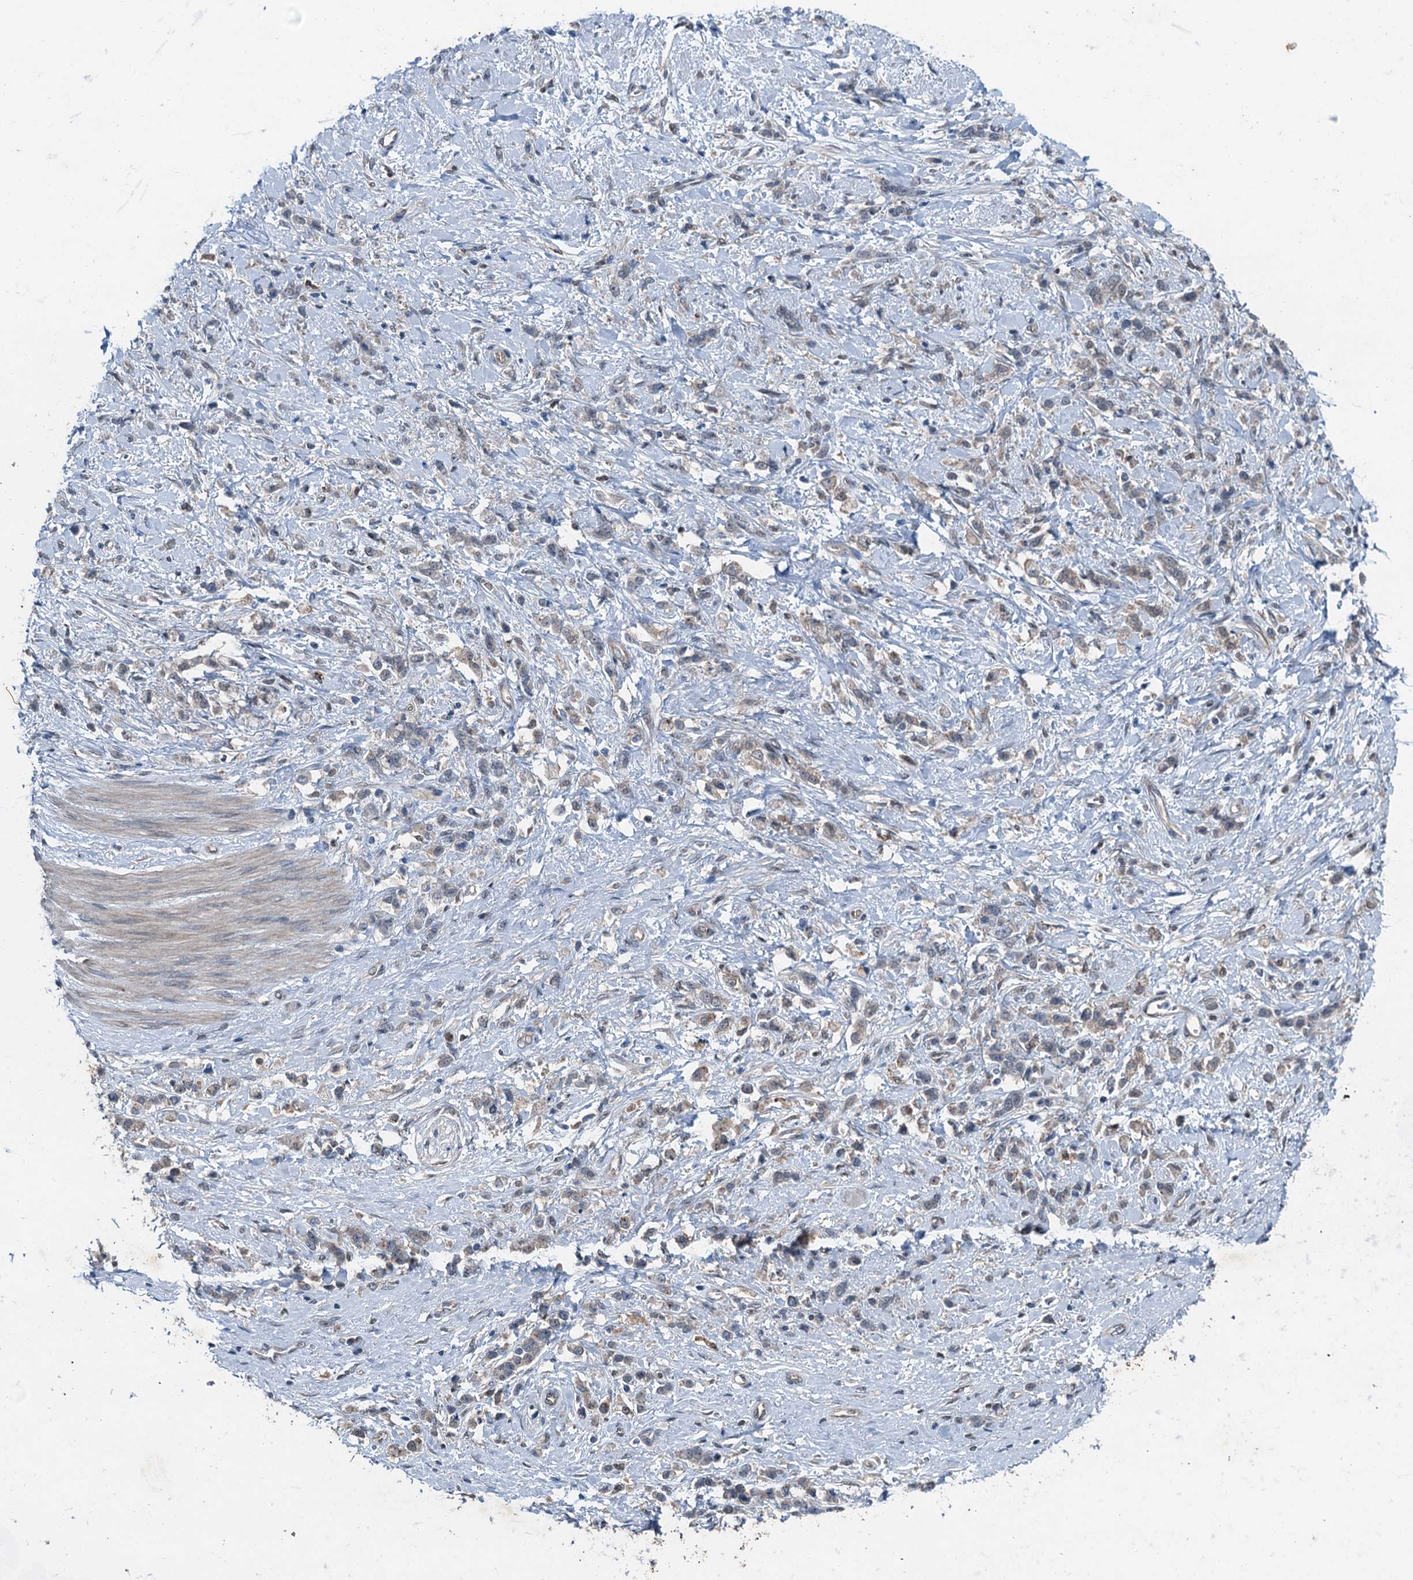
{"staining": {"intensity": "weak", "quantity": "<25%", "location": "cytoplasmic/membranous"}, "tissue": "stomach cancer", "cell_type": "Tumor cells", "image_type": "cancer", "snomed": [{"axis": "morphology", "description": "Adenocarcinoma, NOS"}, {"axis": "topography", "description": "Stomach"}], "caption": "High magnification brightfield microscopy of stomach adenocarcinoma stained with DAB (brown) and counterstained with hematoxylin (blue): tumor cells show no significant positivity. (DAB immunohistochemistry (IHC) with hematoxylin counter stain).", "gene": "RNH1", "patient": {"sex": "female", "age": 60}}